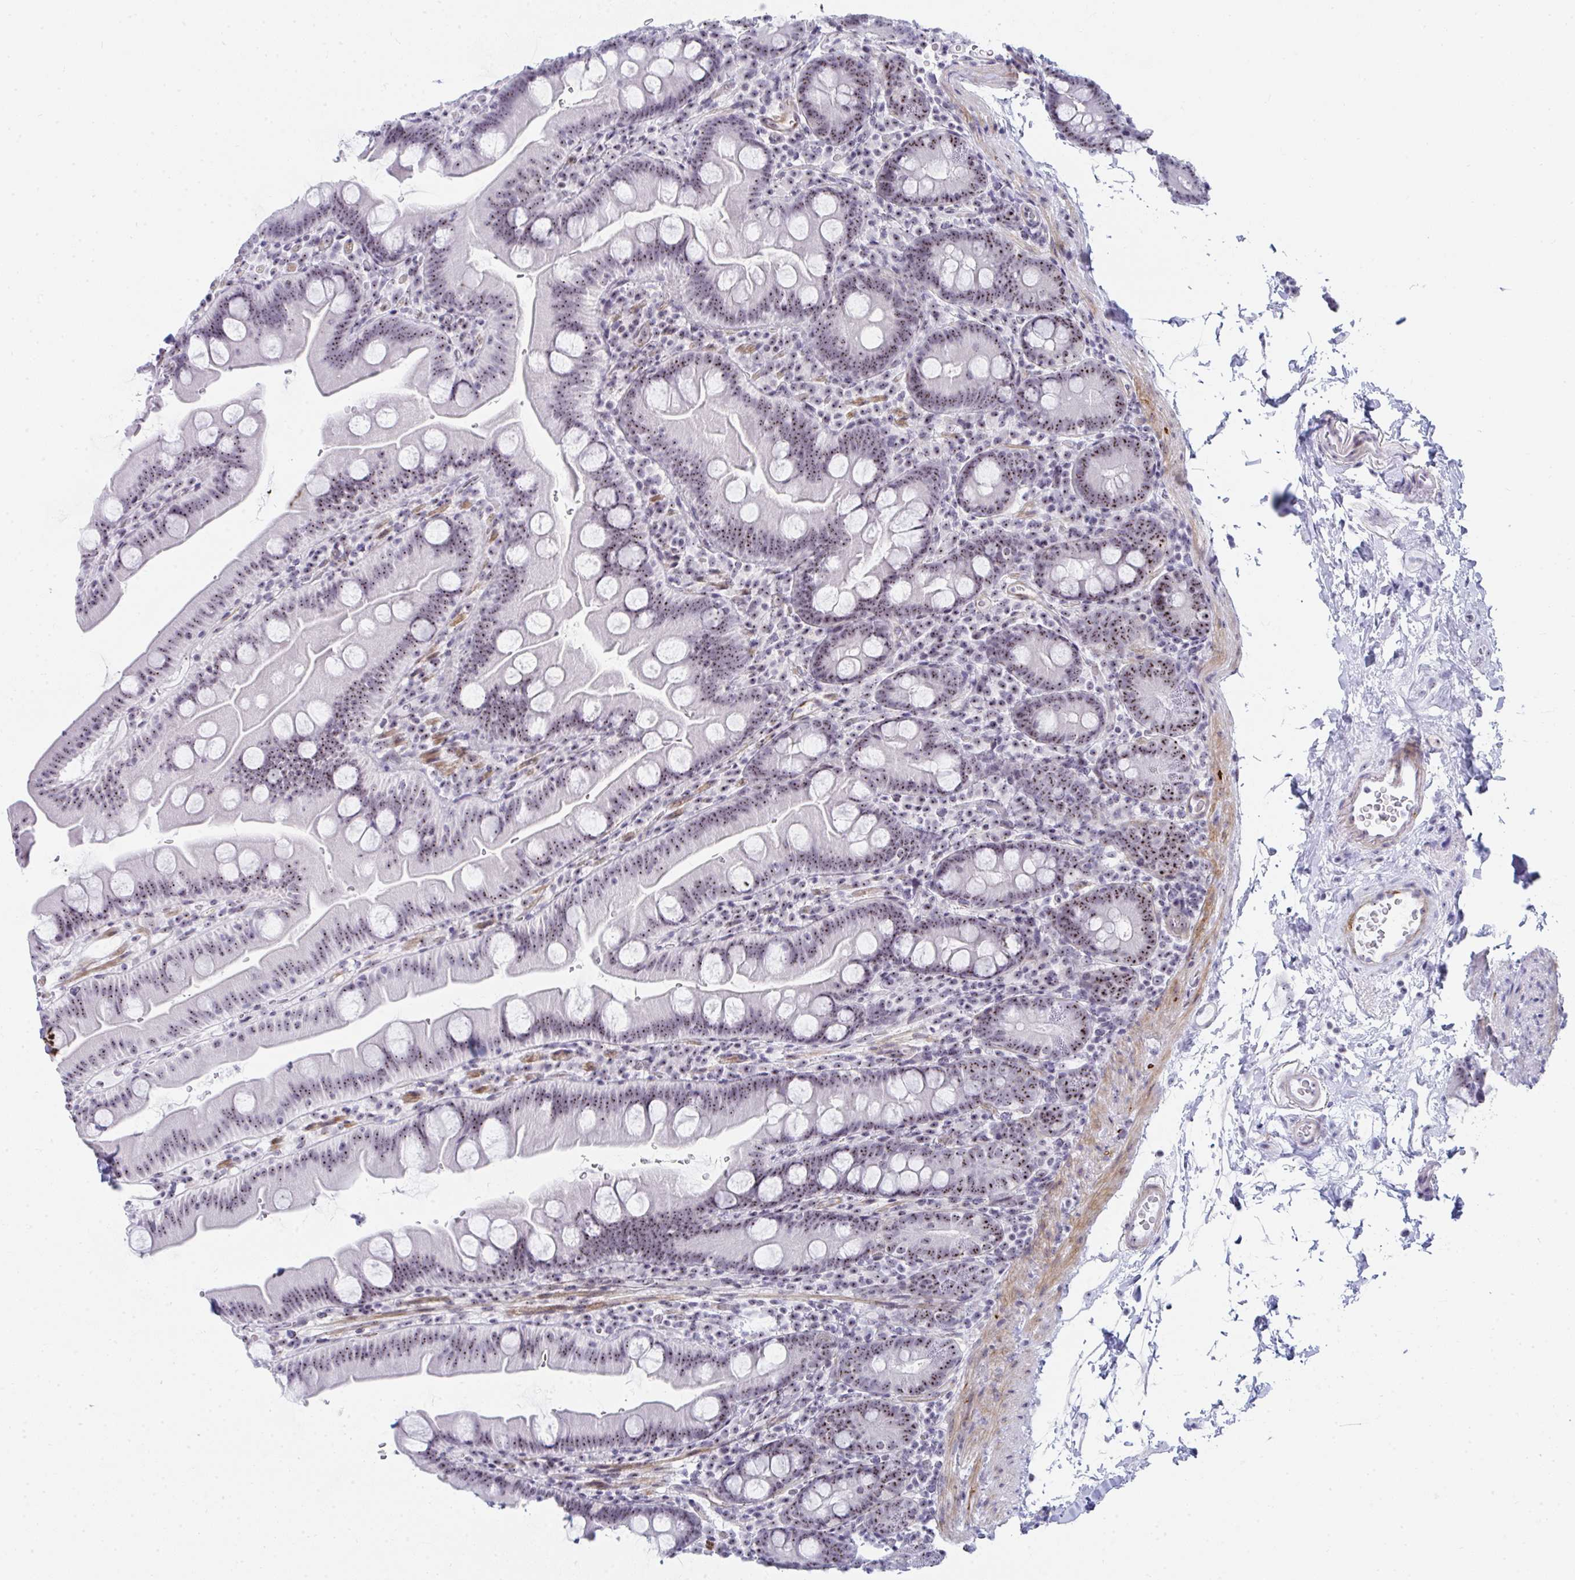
{"staining": {"intensity": "moderate", "quantity": "25%-75%", "location": "nuclear"}, "tissue": "small intestine", "cell_type": "Glandular cells", "image_type": "normal", "snomed": [{"axis": "morphology", "description": "Normal tissue, NOS"}, {"axis": "topography", "description": "Small intestine"}], "caption": "This image shows normal small intestine stained with immunohistochemistry (IHC) to label a protein in brown. The nuclear of glandular cells show moderate positivity for the protein. Nuclei are counter-stained blue.", "gene": "NOP10", "patient": {"sex": "female", "age": 68}}